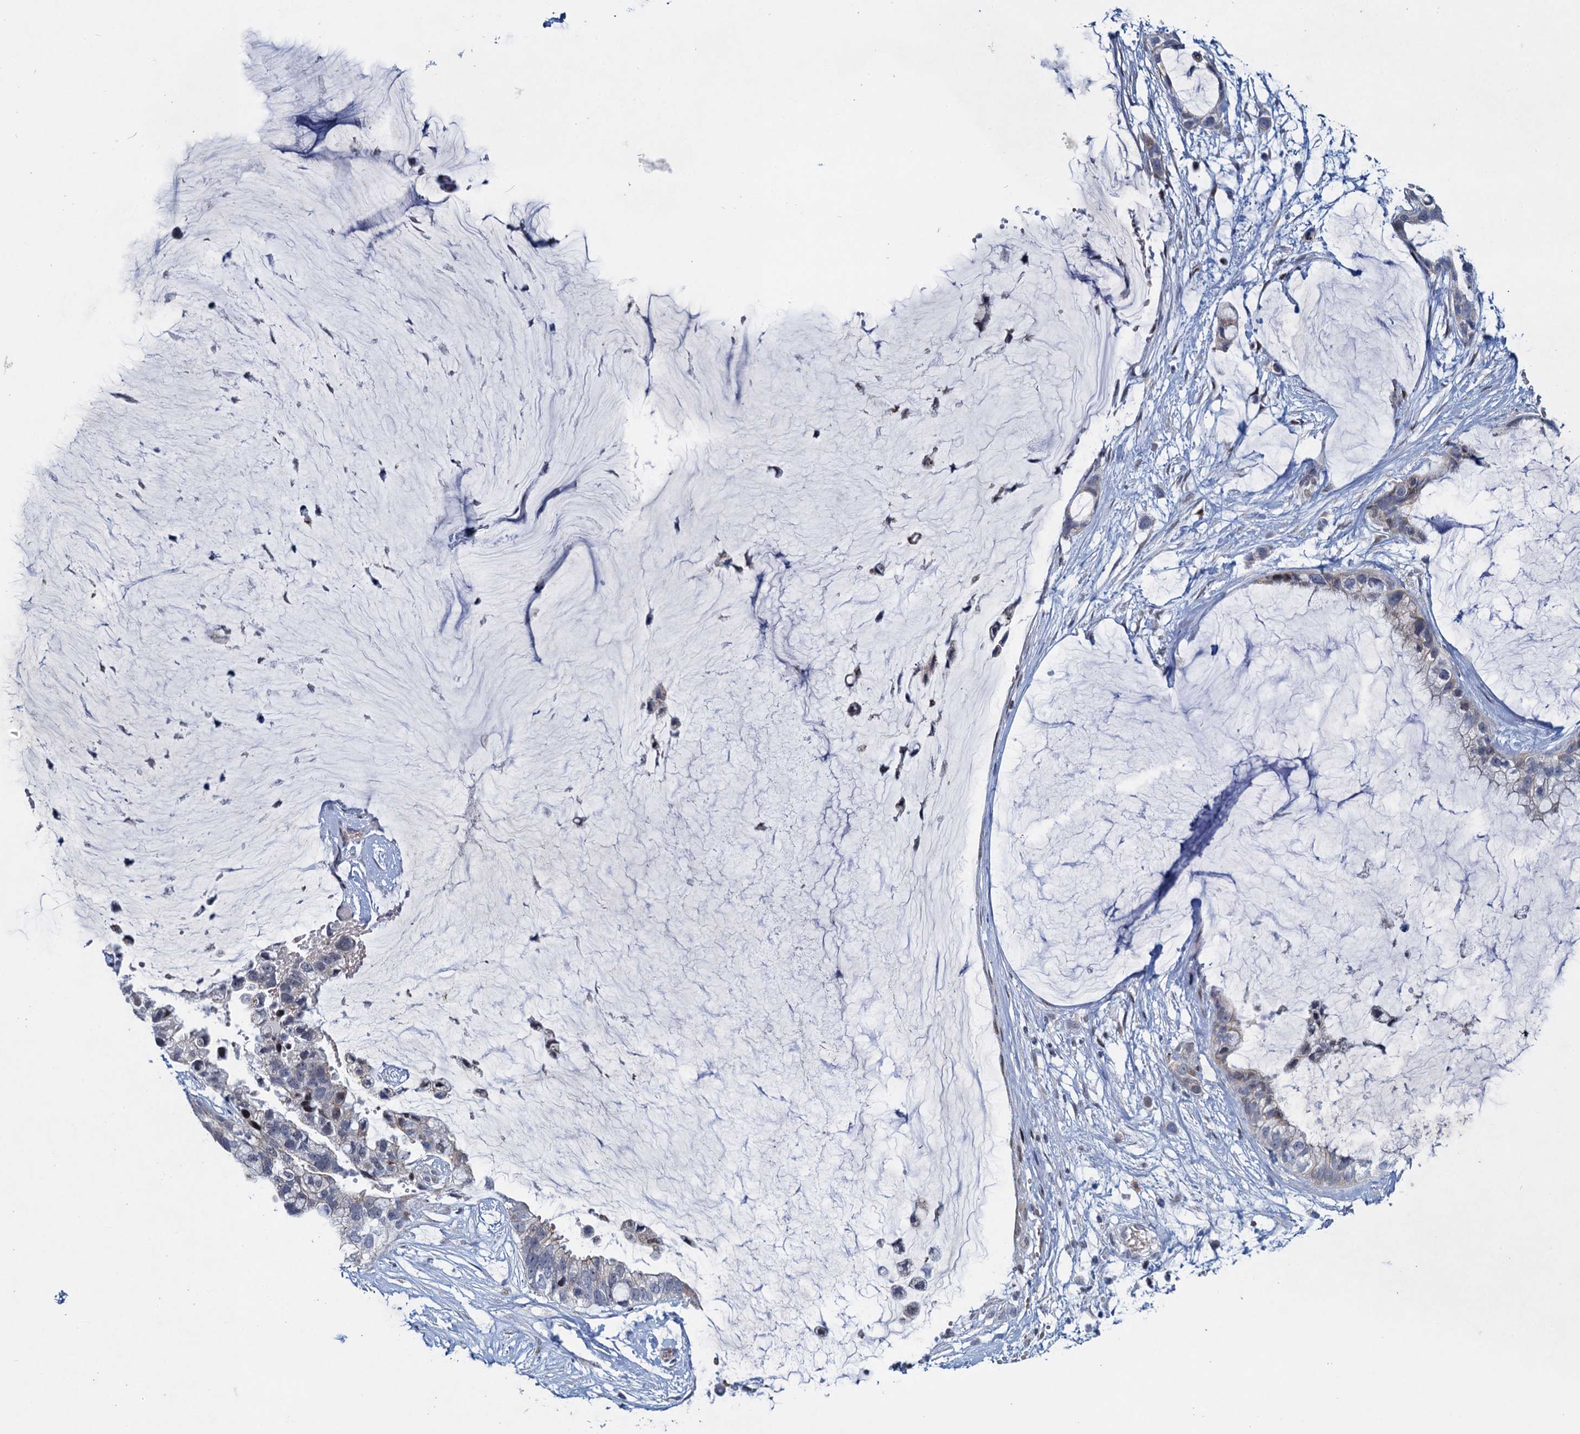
{"staining": {"intensity": "negative", "quantity": "none", "location": "none"}, "tissue": "ovarian cancer", "cell_type": "Tumor cells", "image_type": "cancer", "snomed": [{"axis": "morphology", "description": "Cystadenocarcinoma, mucinous, NOS"}, {"axis": "topography", "description": "Ovary"}], "caption": "Histopathology image shows no significant protein positivity in tumor cells of ovarian cancer (mucinous cystadenocarcinoma). The staining was performed using DAB to visualize the protein expression in brown, while the nuclei were stained in blue with hematoxylin (Magnification: 20x).", "gene": "ATOSA", "patient": {"sex": "female", "age": 39}}